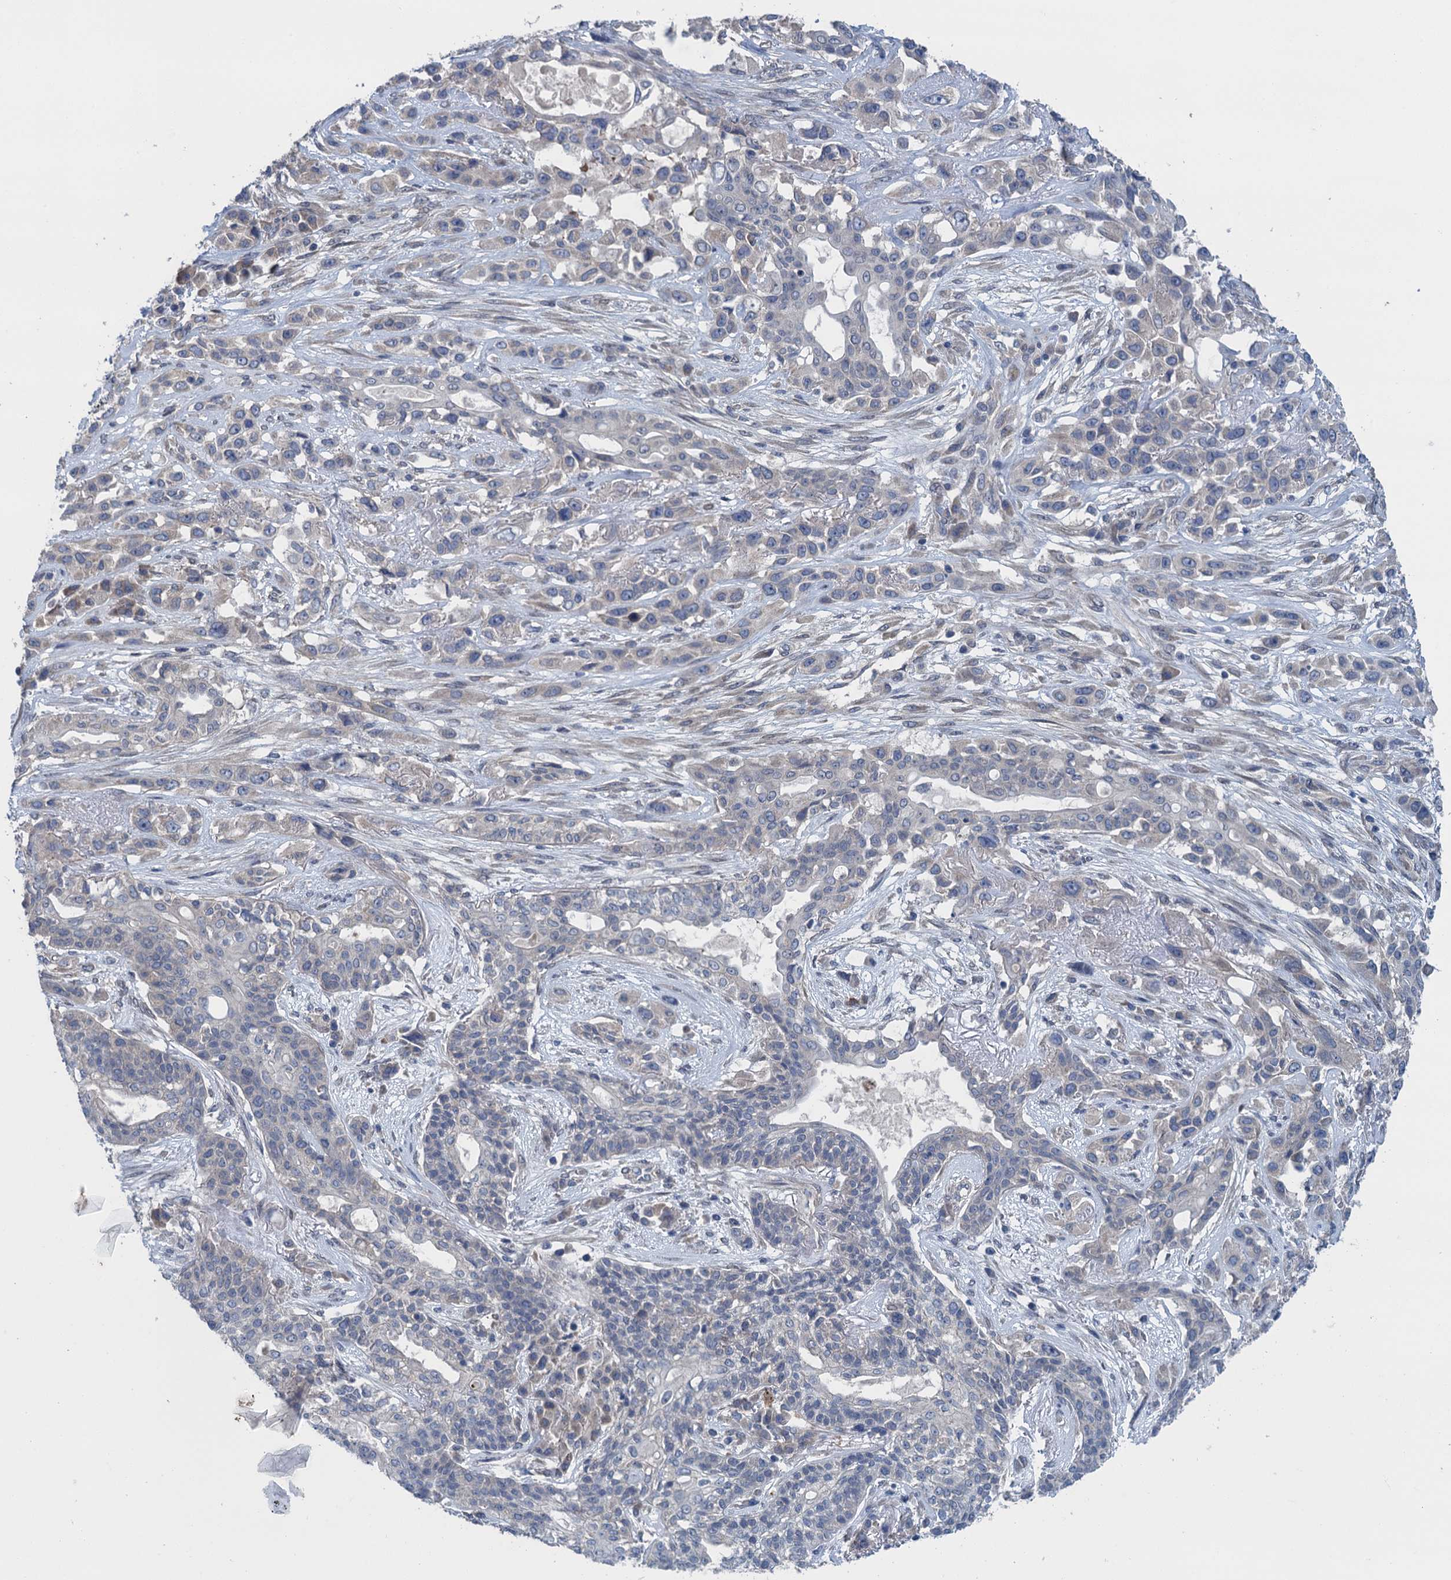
{"staining": {"intensity": "negative", "quantity": "none", "location": "none"}, "tissue": "lung cancer", "cell_type": "Tumor cells", "image_type": "cancer", "snomed": [{"axis": "morphology", "description": "Squamous cell carcinoma, NOS"}, {"axis": "topography", "description": "Lung"}], "caption": "IHC histopathology image of lung squamous cell carcinoma stained for a protein (brown), which exhibits no expression in tumor cells.", "gene": "CTU2", "patient": {"sex": "female", "age": 70}}